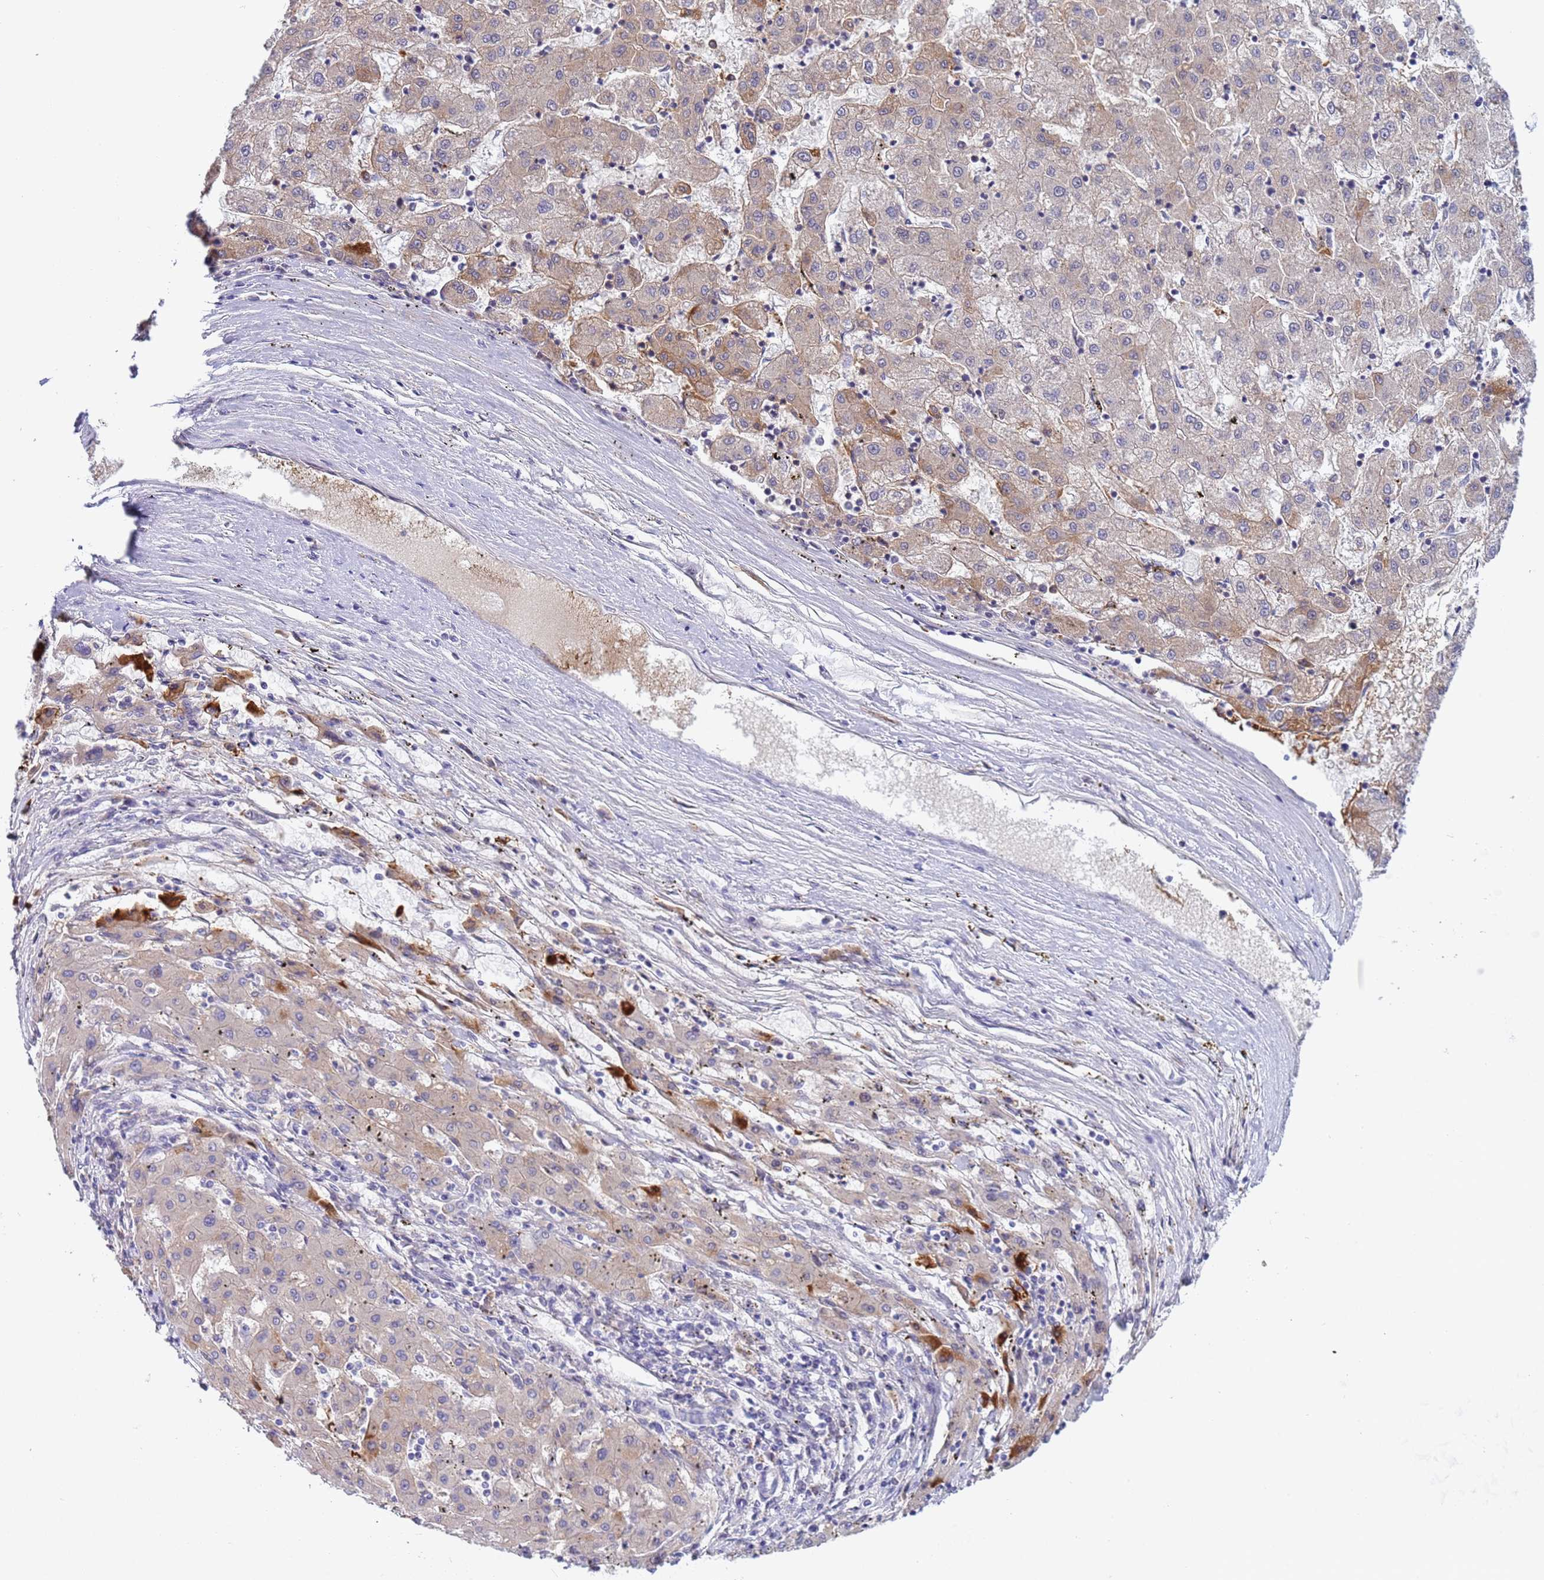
{"staining": {"intensity": "weak", "quantity": "<25%", "location": "cytoplasmic/membranous"}, "tissue": "liver cancer", "cell_type": "Tumor cells", "image_type": "cancer", "snomed": [{"axis": "morphology", "description": "Carcinoma, Hepatocellular, NOS"}, {"axis": "topography", "description": "Liver"}], "caption": "Tumor cells are negative for brown protein staining in liver cancer.", "gene": "C4orf46", "patient": {"sex": "male", "age": 72}}